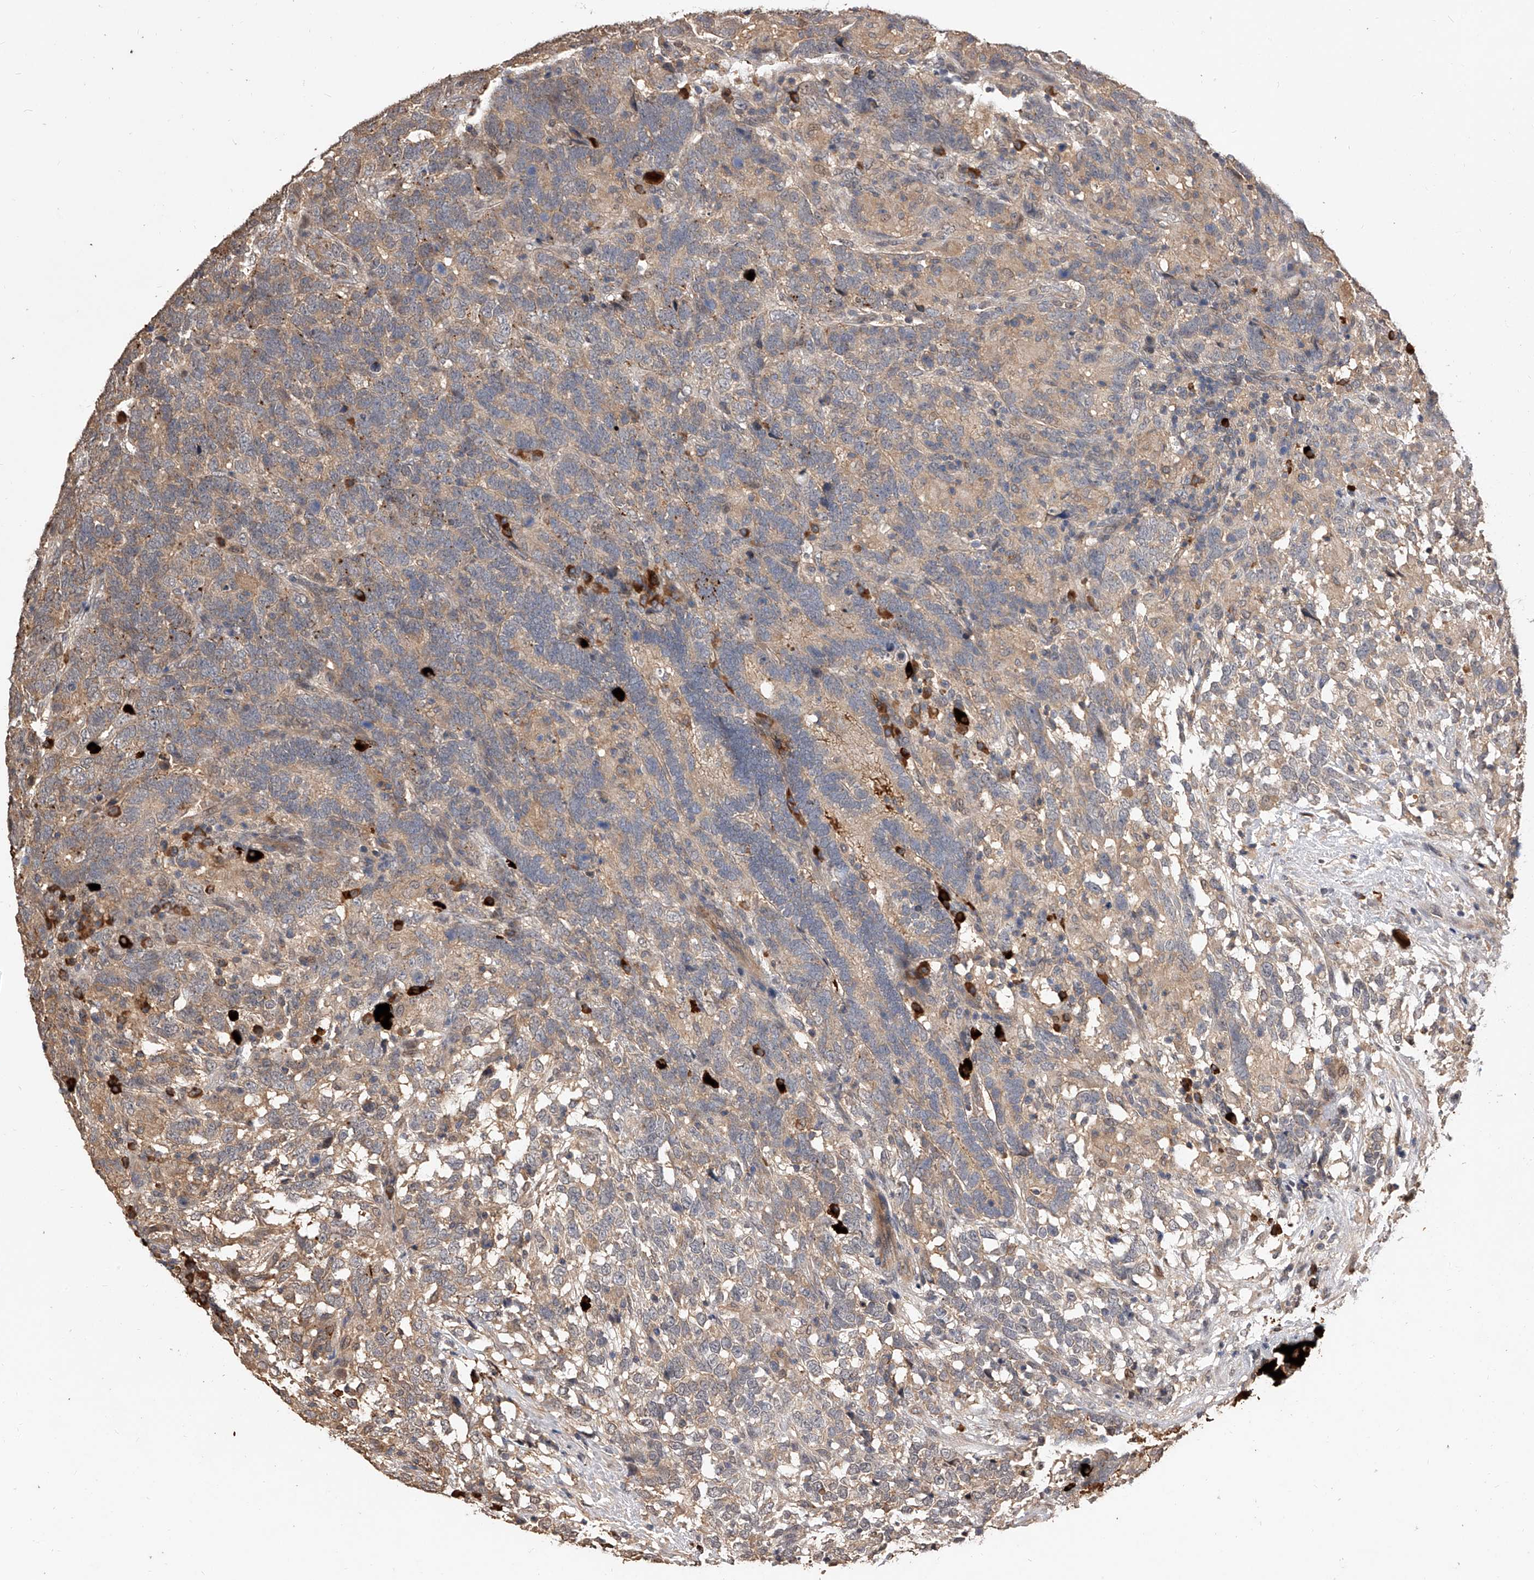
{"staining": {"intensity": "weak", "quantity": "25%-75%", "location": "cytoplasmic/membranous"}, "tissue": "testis cancer", "cell_type": "Tumor cells", "image_type": "cancer", "snomed": [{"axis": "morphology", "description": "Carcinoma, Embryonal, NOS"}, {"axis": "topography", "description": "Testis"}], "caption": "Immunohistochemistry (DAB (3,3'-diaminobenzidine)) staining of testis cancer (embryonal carcinoma) shows weak cytoplasmic/membranous protein positivity in about 25%-75% of tumor cells.", "gene": "CFAP410", "patient": {"sex": "male", "age": 26}}